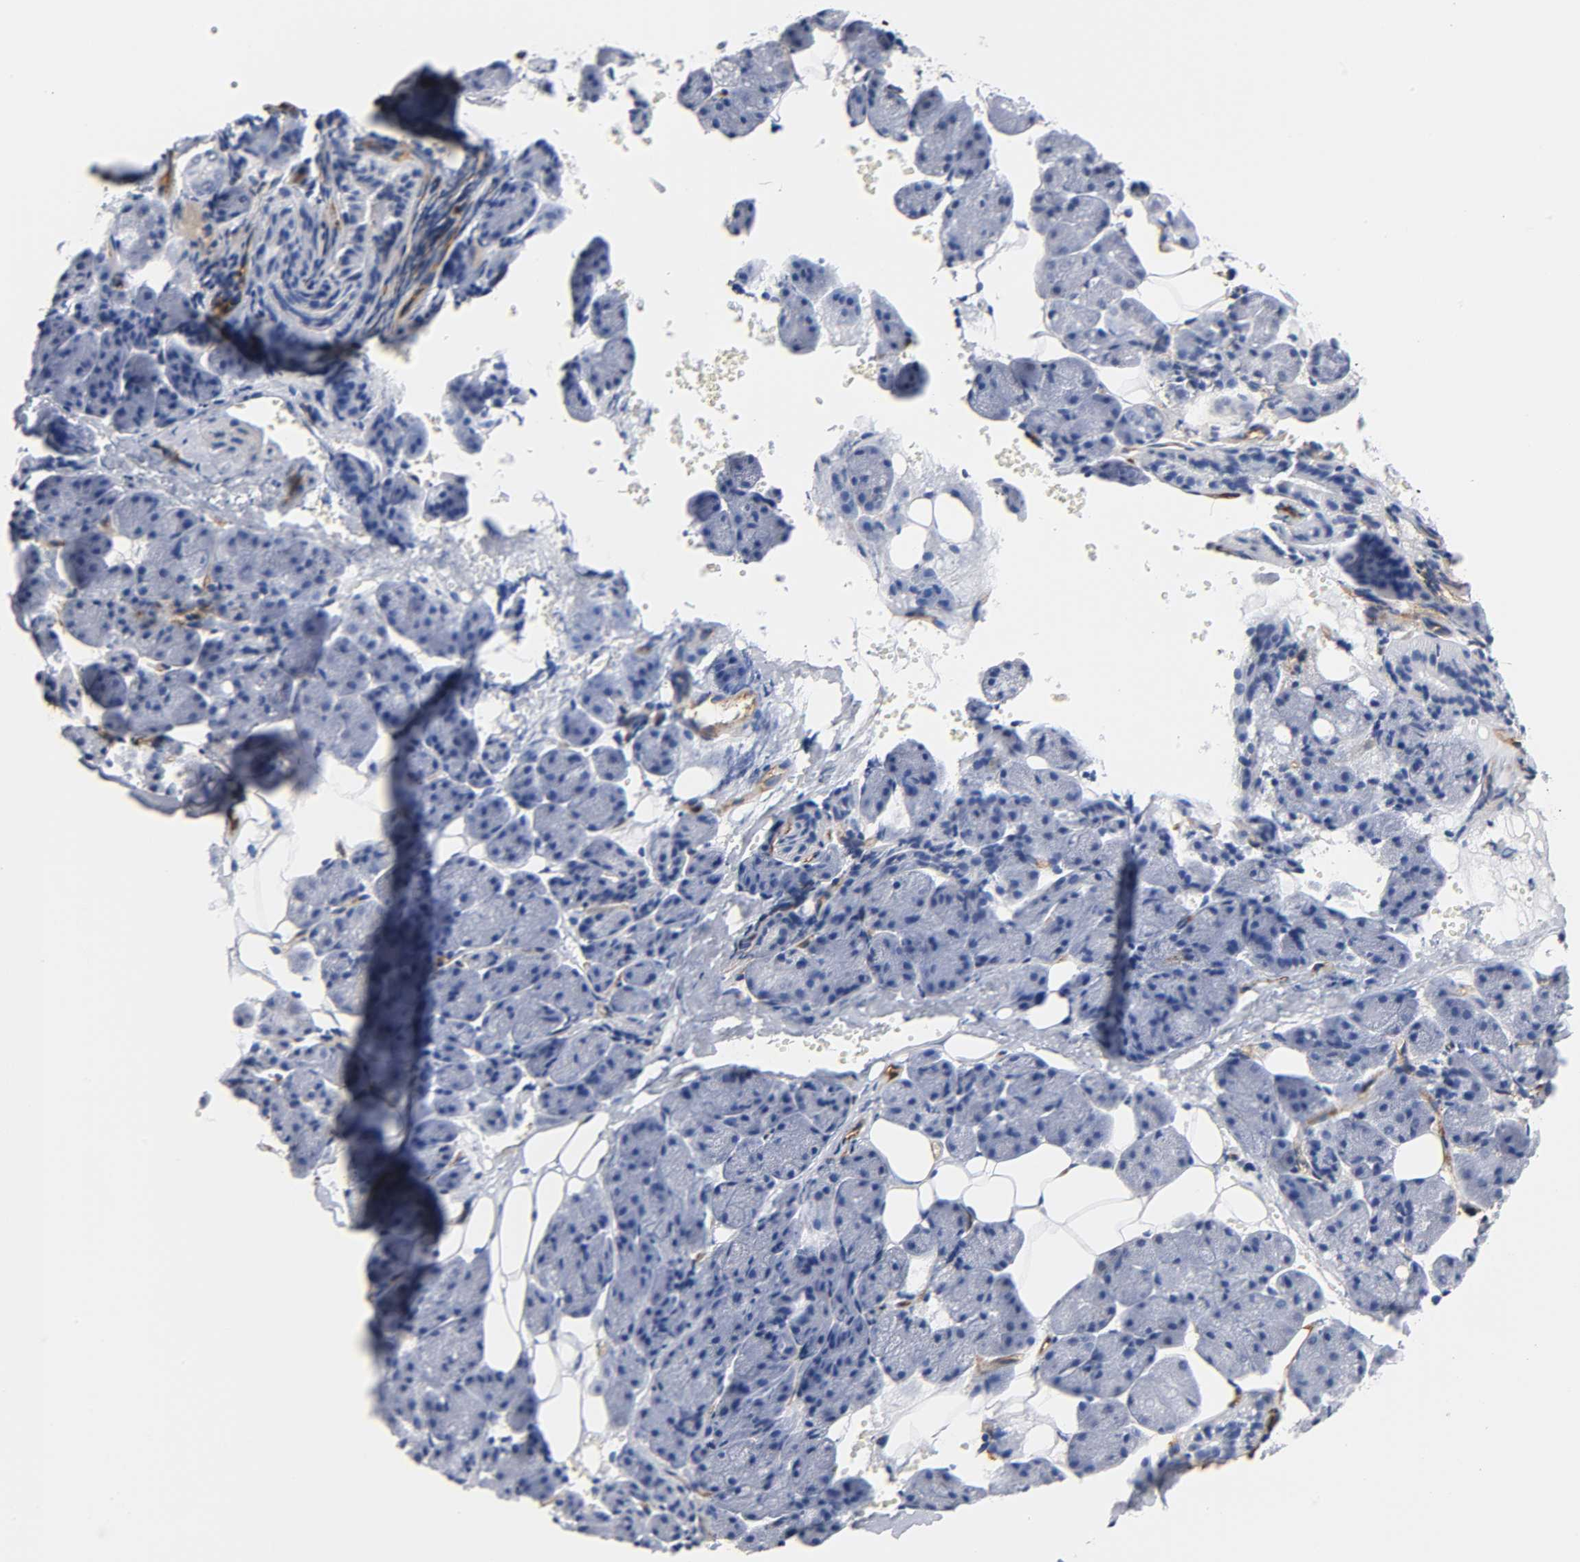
{"staining": {"intensity": "negative", "quantity": "none", "location": "none"}, "tissue": "salivary gland", "cell_type": "Glandular cells", "image_type": "normal", "snomed": [{"axis": "morphology", "description": "Normal tissue, NOS"}, {"axis": "morphology", "description": "Adenoma, NOS"}, {"axis": "topography", "description": "Salivary gland"}], "caption": "DAB (3,3'-diaminobenzidine) immunohistochemical staining of normal human salivary gland displays no significant expression in glandular cells.", "gene": "ICAM1", "patient": {"sex": "female", "age": 32}}